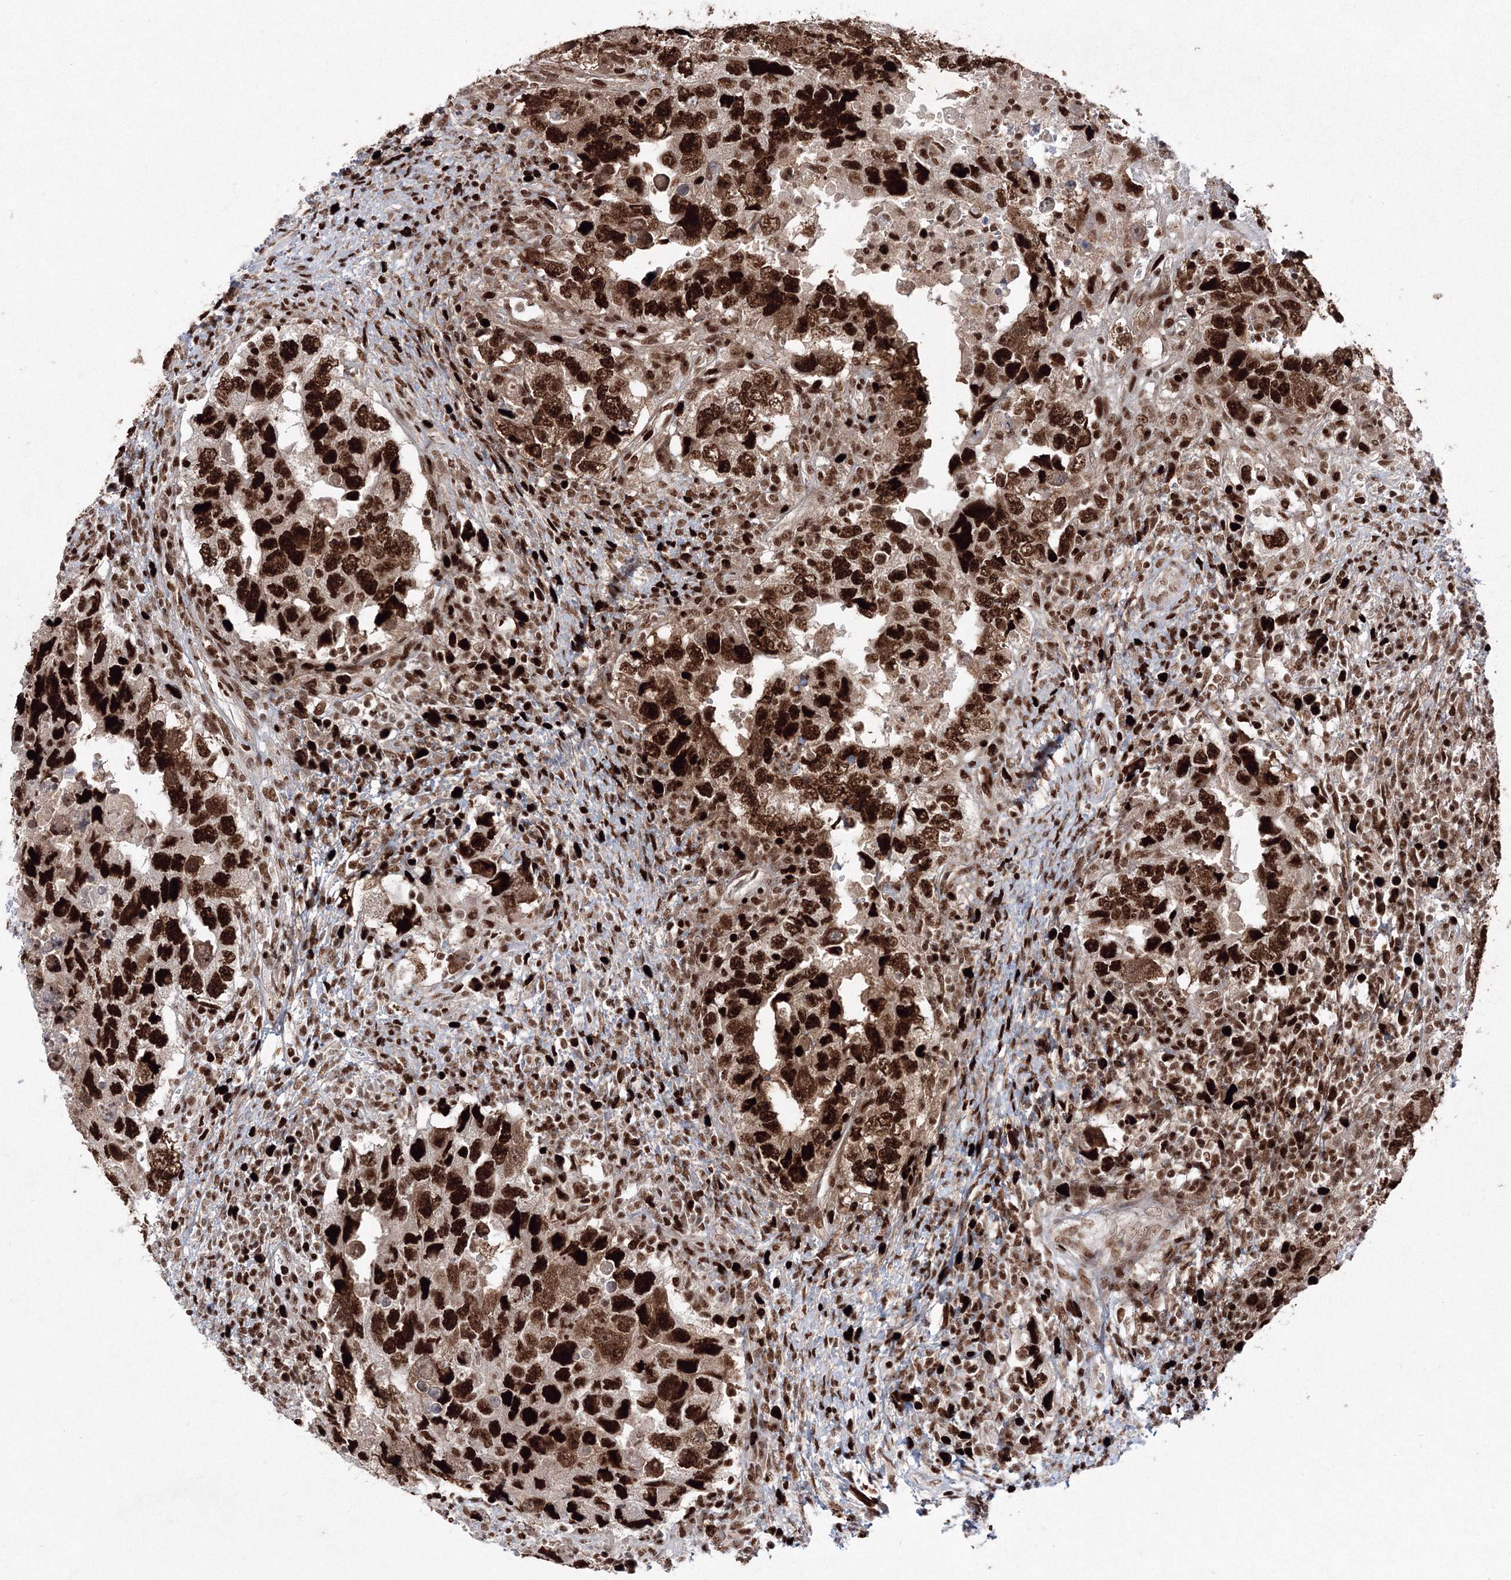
{"staining": {"intensity": "strong", "quantity": ">75%", "location": "nuclear"}, "tissue": "testis cancer", "cell_type": "Tumor cells", "image_type": "cancer", "snomed": [{"axis": "morphology", "description": "Carcinoma, Embryonal, NOS"}, {"axis": "topography", "description": "Testis"}], "caption": "The histopathology image reveals a brown stain indicating the presence of a protein in the nuclear of tumor cells in embryonal carcinoma (testis).", "gene": "LIG1", "patient": {"sex": "male", "age": 26}}